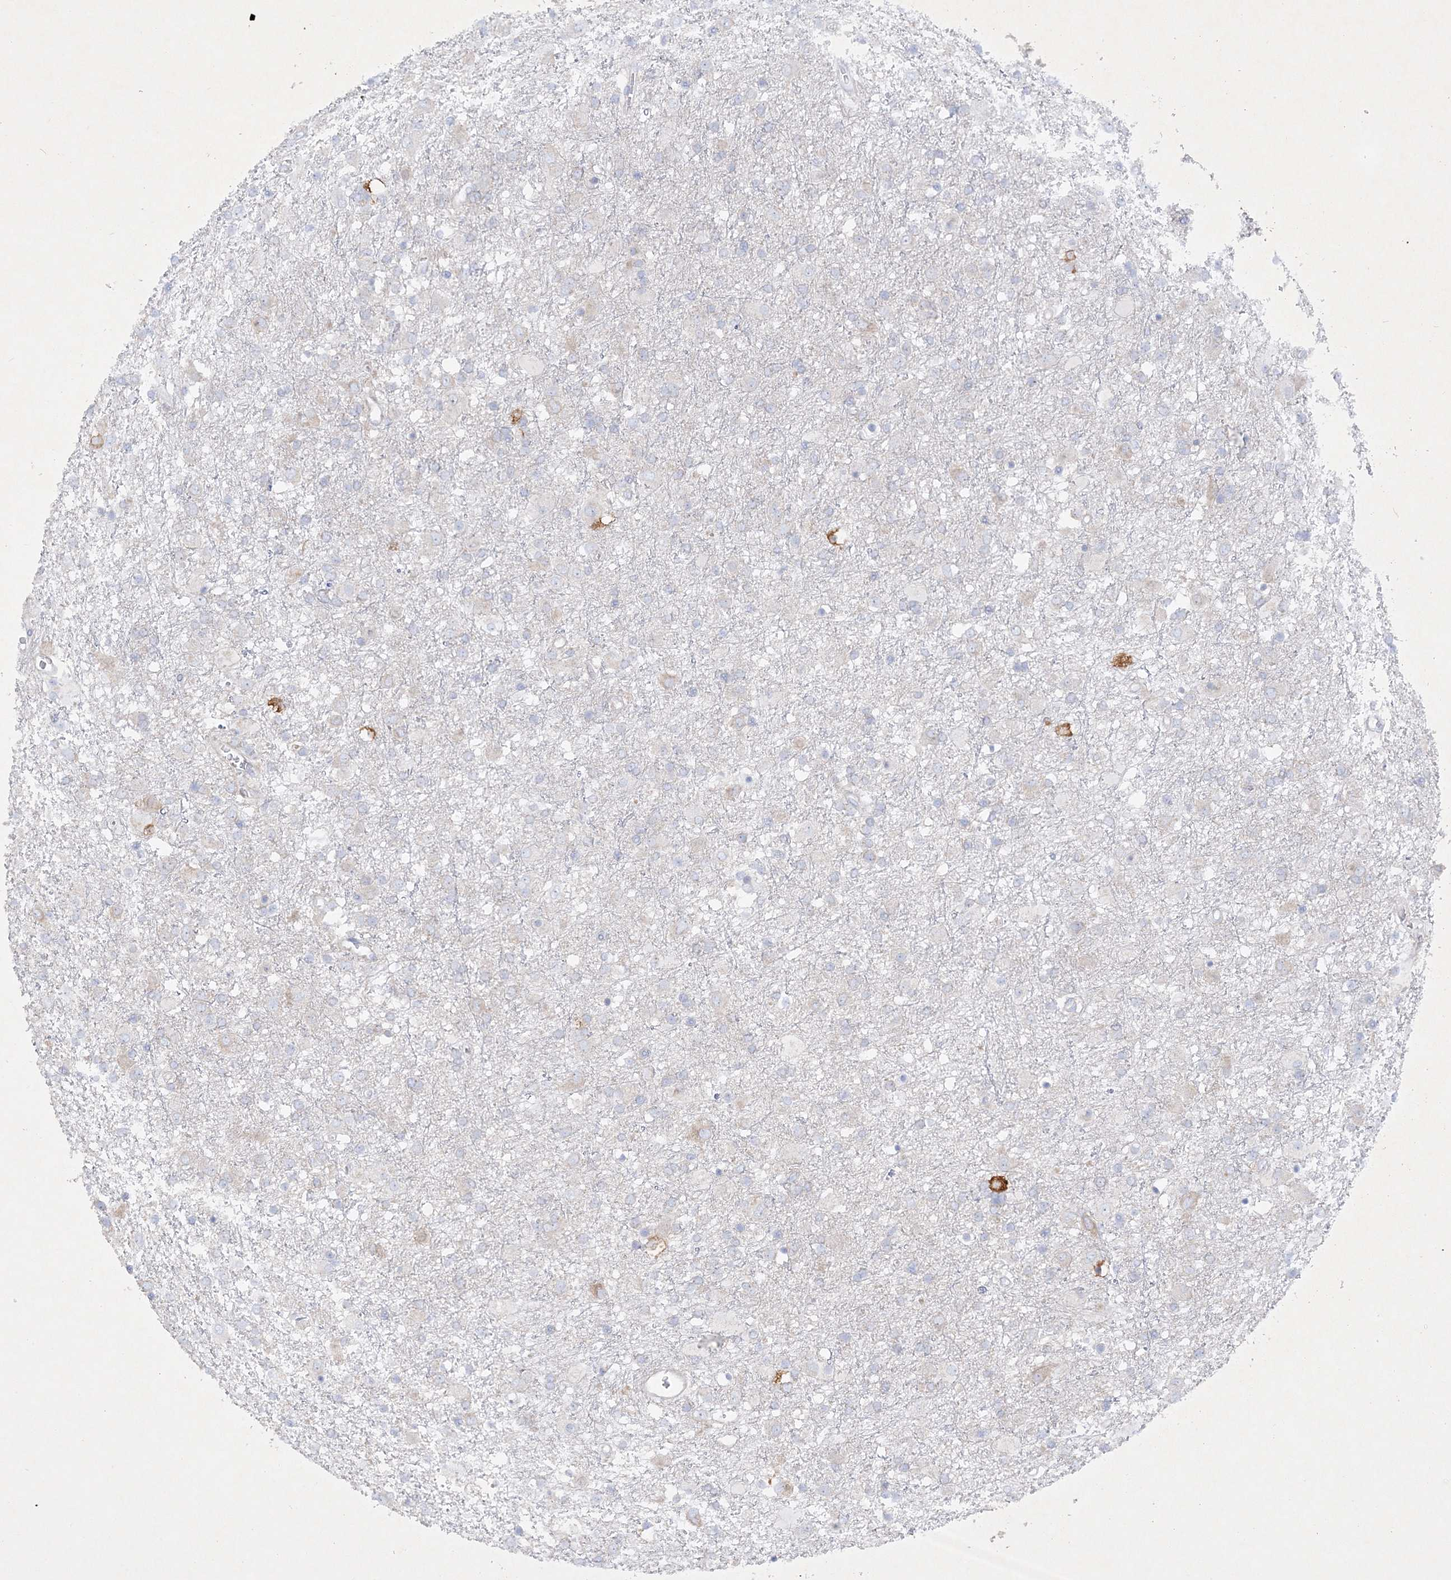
{"staining": {"intensity": "negative", "quantity": "none", "location": "none"}, "tissue": "glioma", "cell_type": "Tumor cells", "image_type": "cancer", "snomed": [{"axis": "morphology", "description": "Glioma, malignant, Low grade"}, {"axis": "topography", "description": "Brain"}], "caption": "Glioma was stained to show a protein in brown. There is no significant positivity in tumor cells.", "gene": "FARSB", "patient": {"sex": "male", "age": 65}}